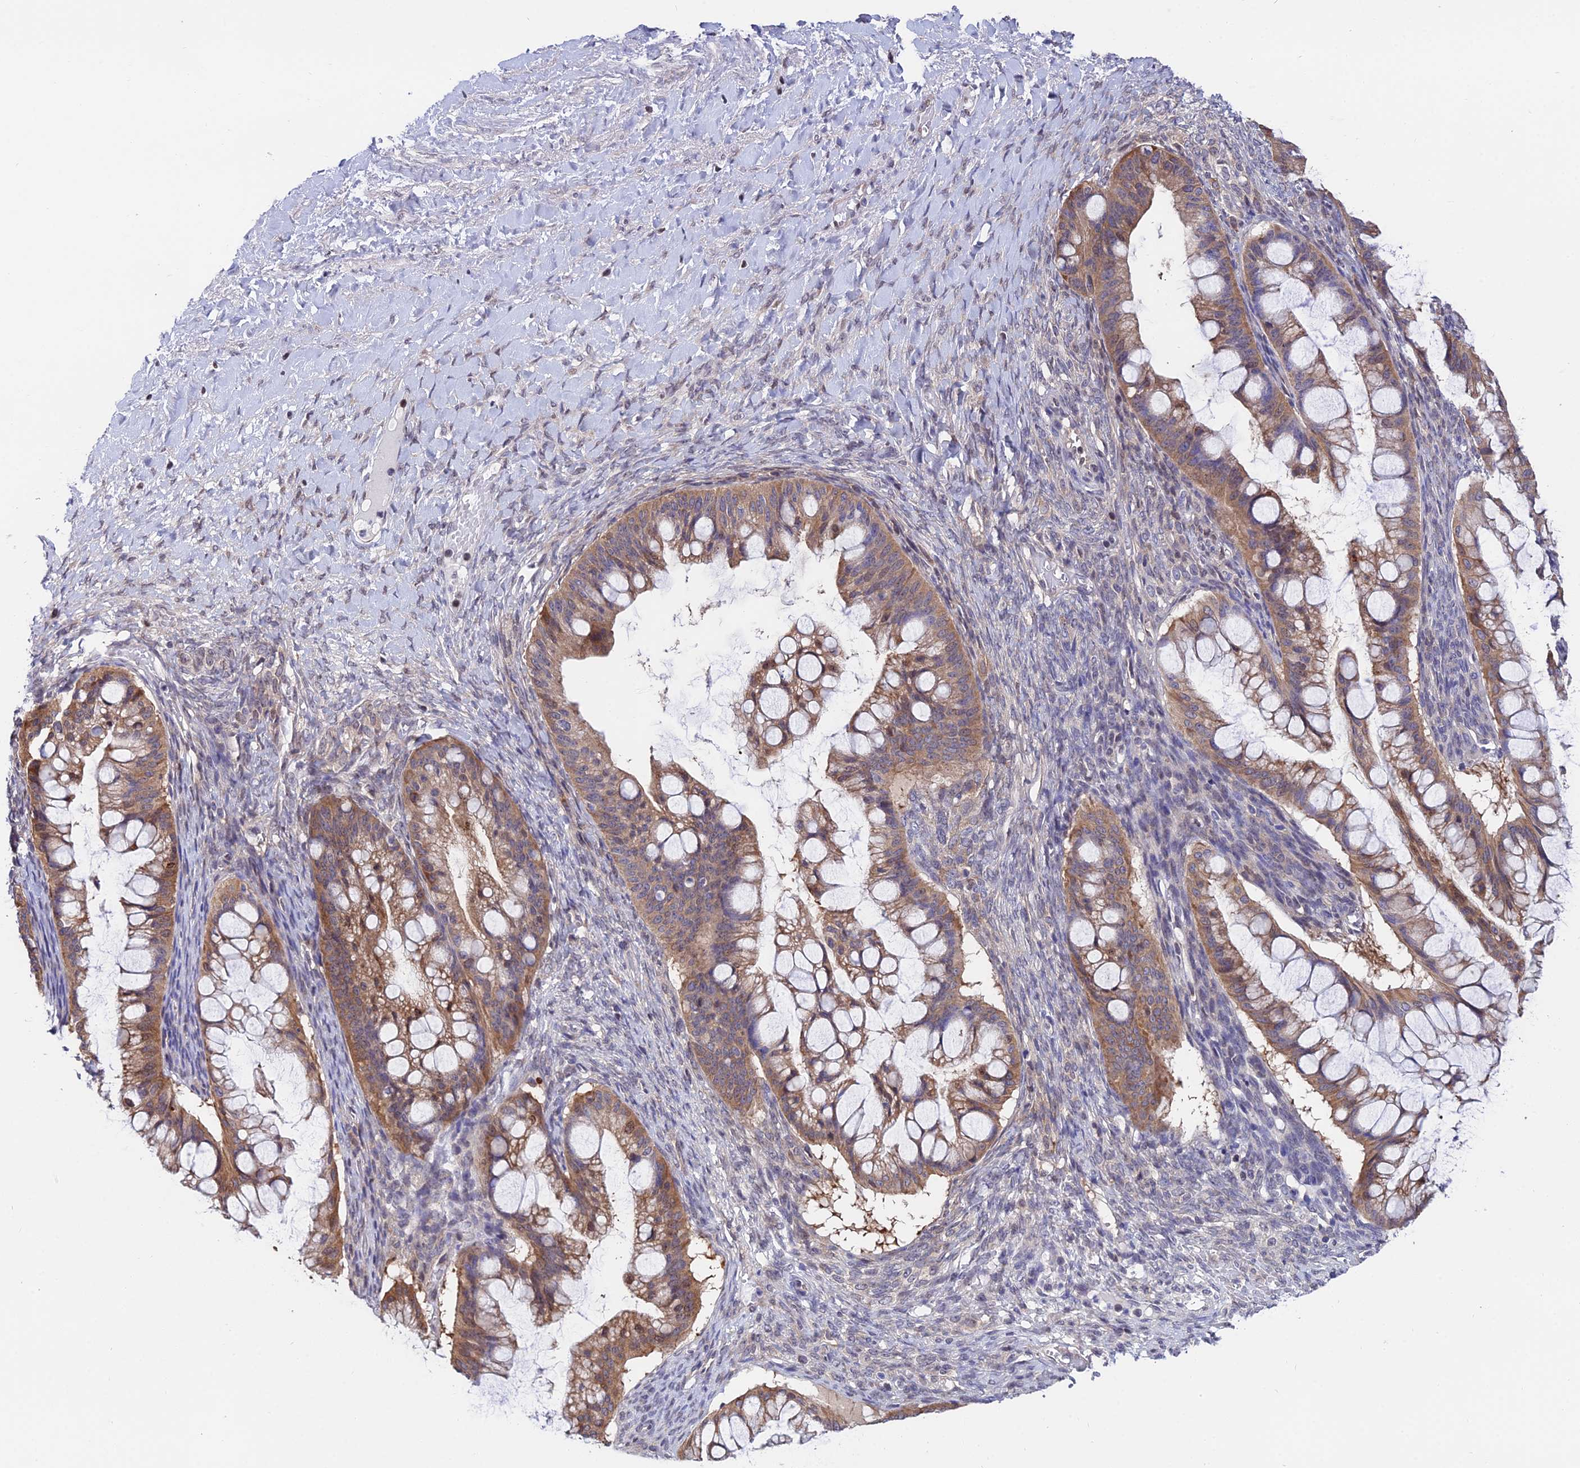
{"staining": {"intensity": "moderate", "quantity": ">75%", "location": "cytoplasmic/membranous"}, "tissue": "ovarian cancer", "cell_type": "Tumor cells", "image_type": "cancer", "snomed": [{"axis": "morphology", "description": "Cystadenocarcinoma, mucinous, NOS"}, {"axis": "topography", "description": "Ovary"}], "caption": "A brown stain labels moderate cytoplasmic/membranous expression of a protein in human ovarian cancer (mucinous cystadenocarcinoma) tumor cells.", "gene": "INPP4A", "patient": {"sex": "female", "age": 73}}